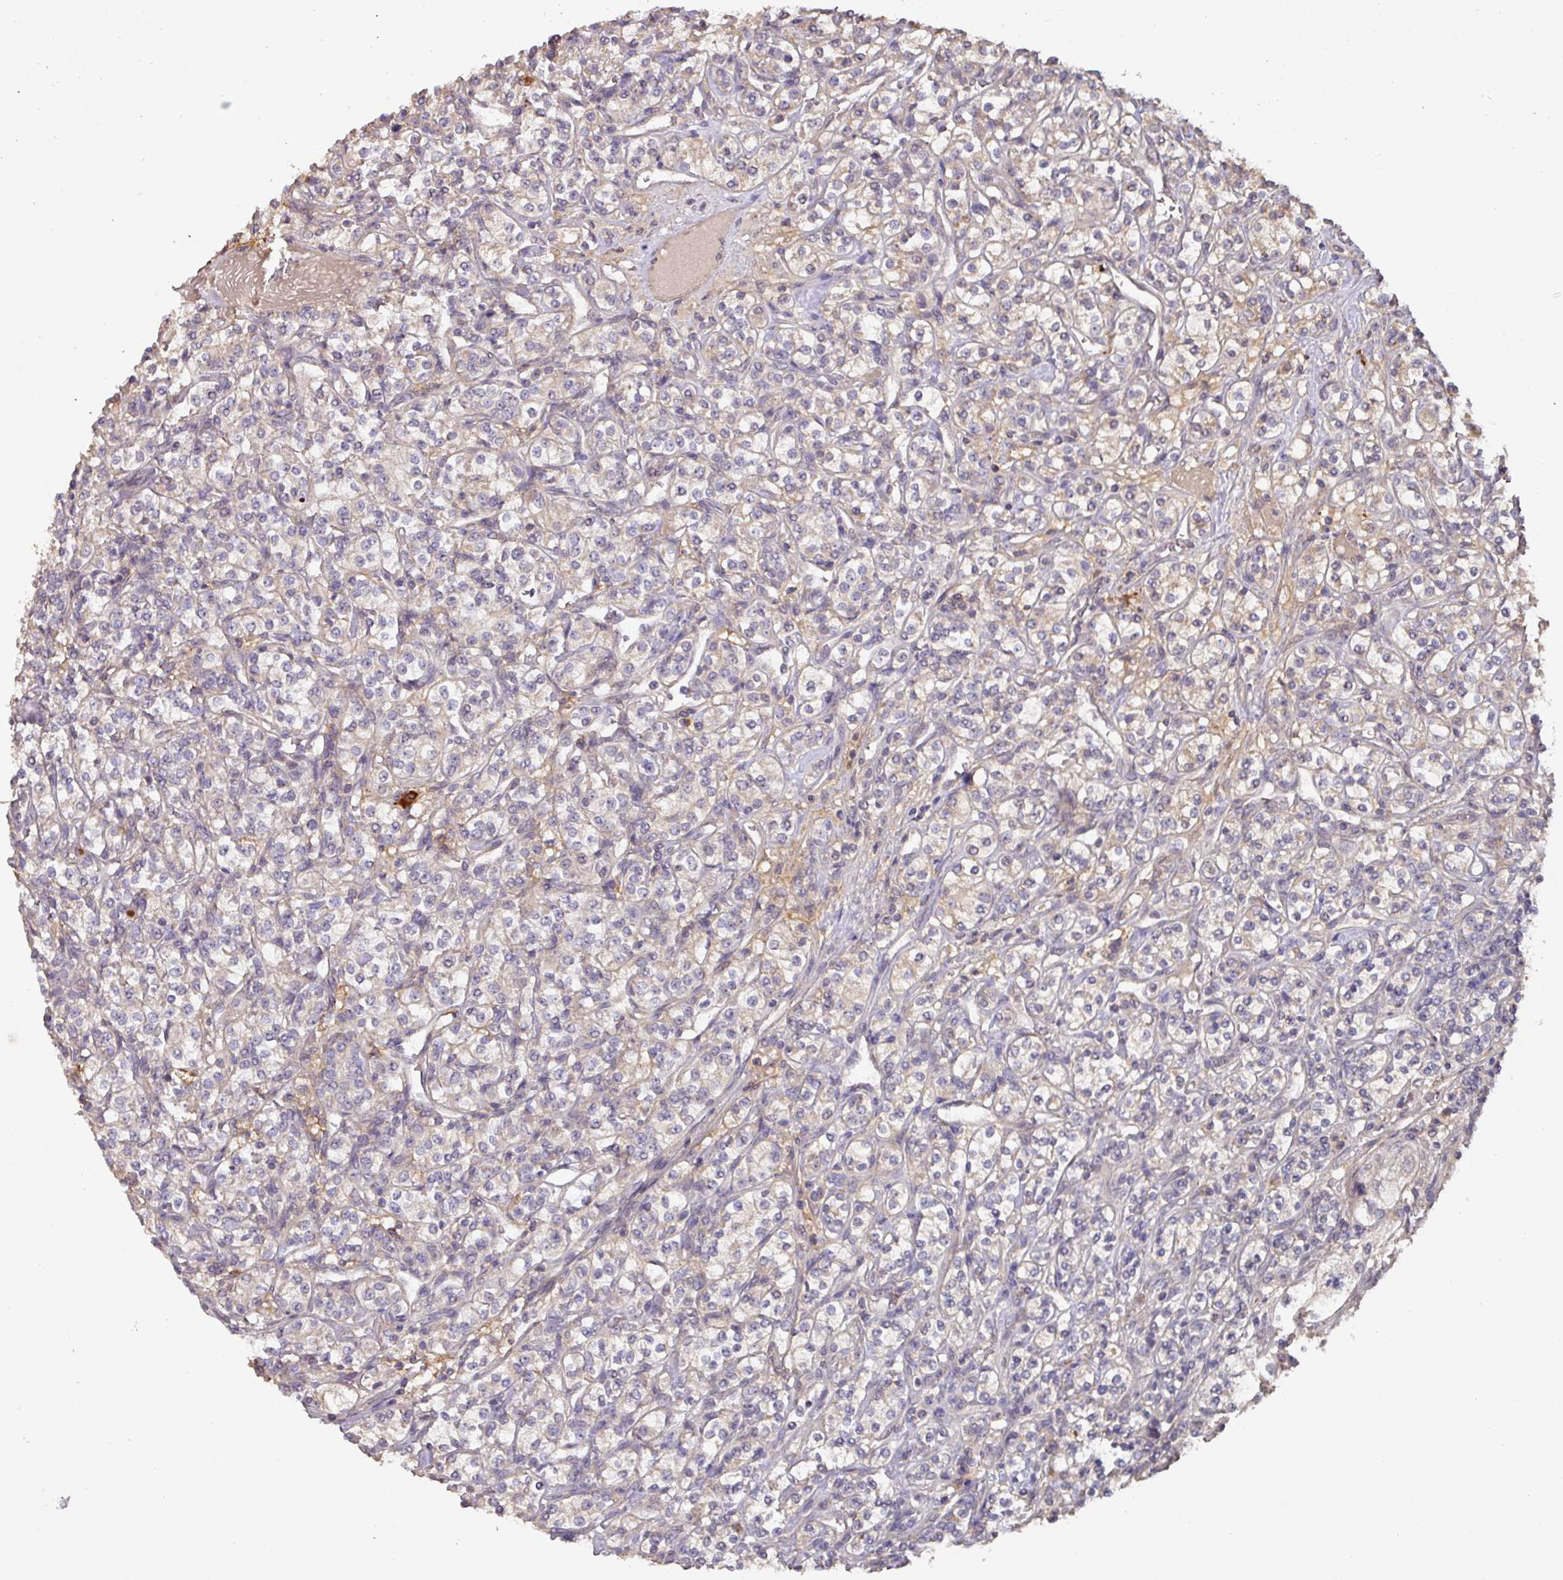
{"staining": {"intensity": "negative", "quantity": "none", "location": "none"}, "tissue": "renal cancer", "cell_type": "Tumor cells", "image_type": "cancer", "snomed": [{"axis": "morphology", "description": "Adenocarcinoma, NOS"}, {"axis": "topography", "description": "Kidney"}], "caption": "Immunohistochemical staining of human adenocarcinoma (renal) reveals no significant expression in tumor cells.", "gene": "ACVR2B", "patient": {"sex": "male", "age": 77}}